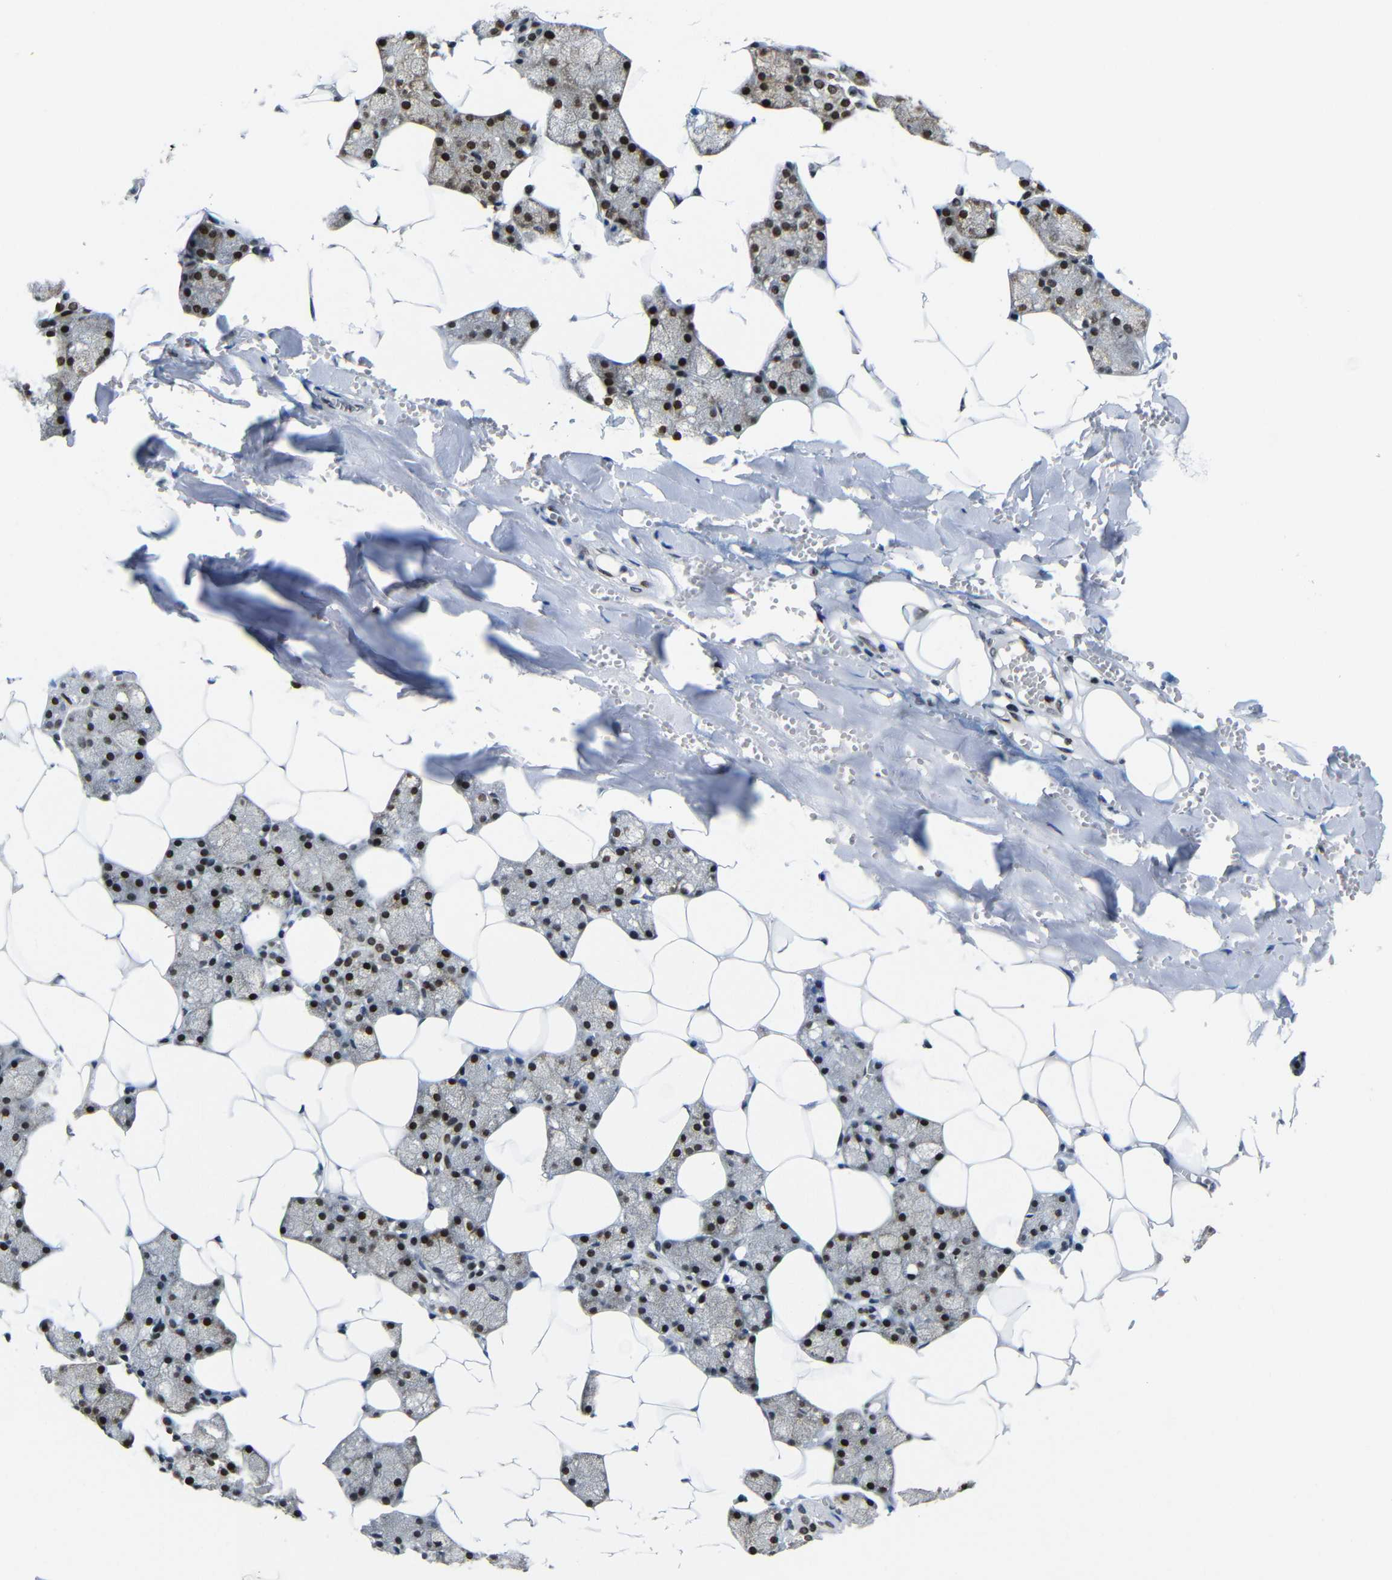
{"staining": {"intensity": "strong", "quantity": ">75%", "location": "nuclear"}, "tissue": "salivary gland", "cell_type": "Glandular cells", "image_type": "normal", "snomed": [{"axis": "morphology", "description": "Normal tissue, NOS"}, {"axis": "topography", "description": "Salivary gland"}], "caption": "Salivary gland stained with a brown dye demonstrates strong nuclear positive positivity in about >75% of glandular cells.", "gene": "PTBP1", "patient": {"sex": "male", "age": 62}}